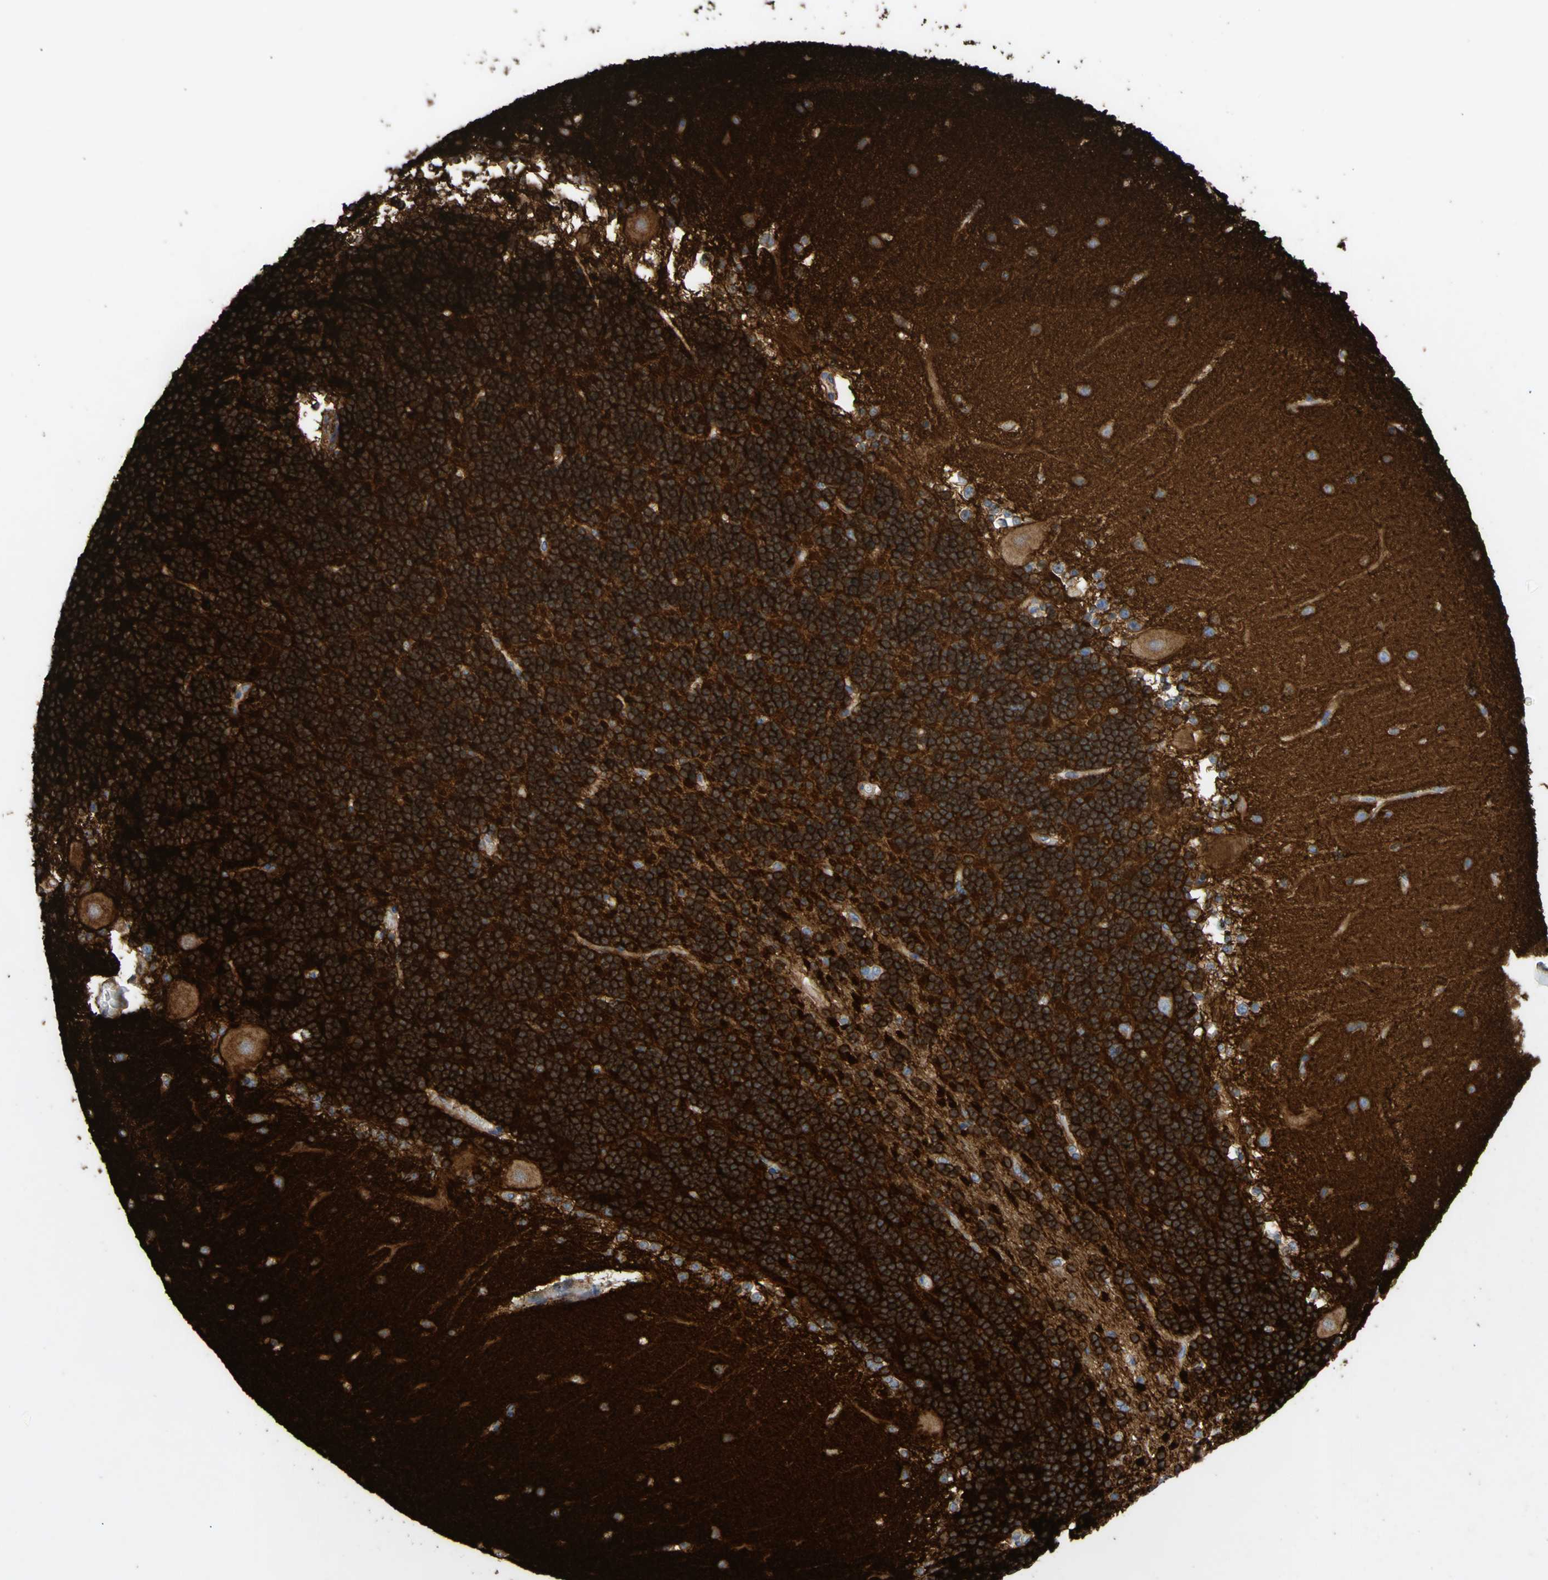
{"staining": {"intensity": "strong", "quantity": ">75%", "location": "cytoplasmic/membranous"}, "tissue": "cerebellum", "cell_type": "Cells in granular layer", "image_type": "normal", "snomed": [{"axis": "morphology", "description": "Normal tissue, NOS"}, {"axis": "topography", "description": "Cerebellum"}], "caption": "High-power microscopy captured an IHC histopathology image of benign cerebellum, revealing strong cytoplasmic/membranous positivity in about >75% of cells in granular layer. (brown staining indicates protein expression, while blue staining denotes nuclei).", "gene": "ATP2A3", "patient": {"sex": "female", "age": 54}}